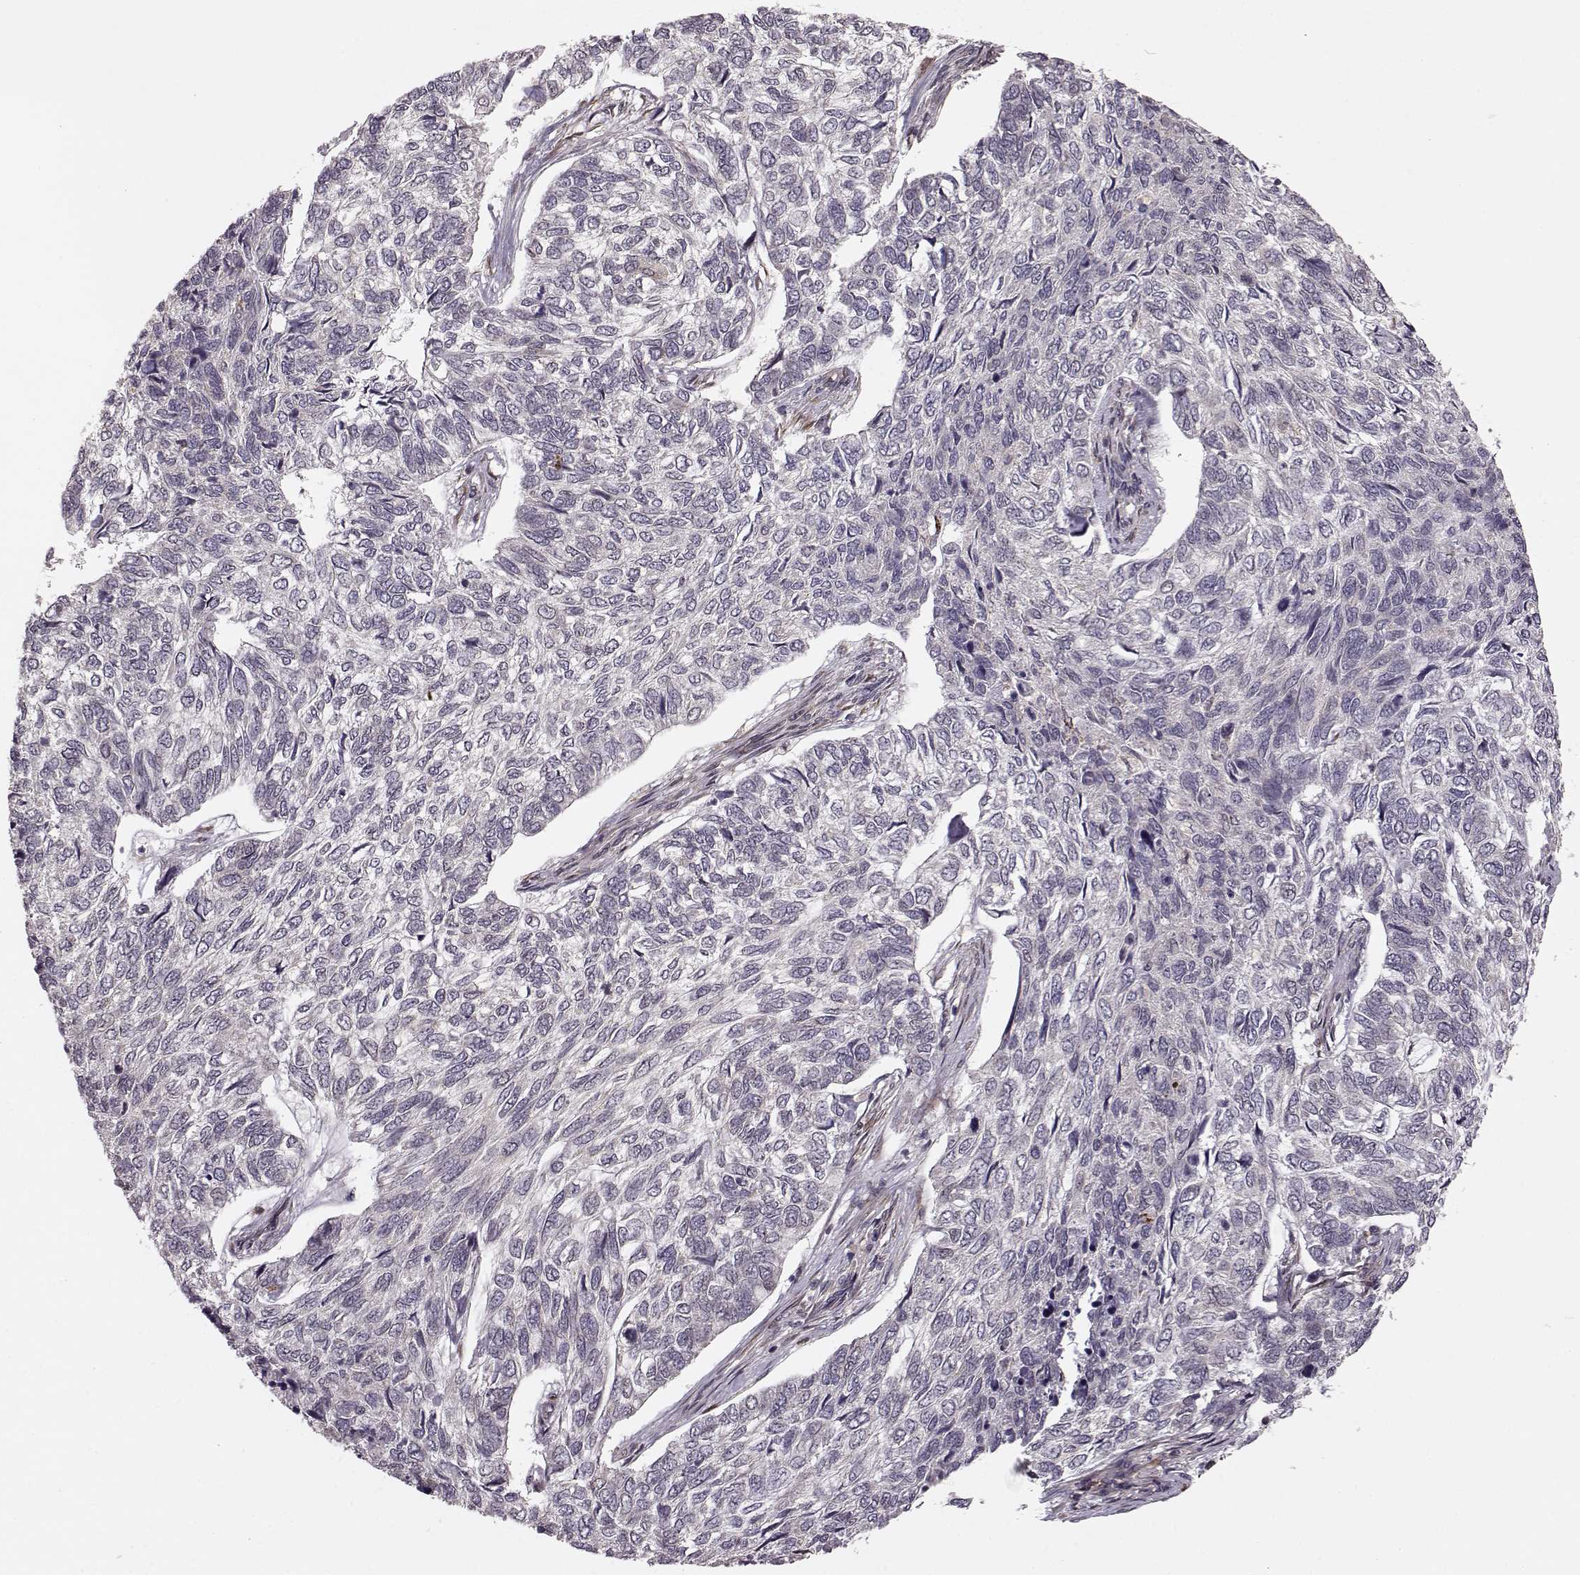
{"staining": {"intensity": "negative", "quantity": "none", "location": "none"}, "tissue": "skin cancer", "cell_type": "Tumor cells", "image_type": "cancer", "snomed": [{"axis": "morphology", "description": "Basal cell carcinoma"}, {"axis": "topography", "description": "Skin"}], "caption": "Image shows no significant protein staining in tumor cells of basal cell carcinoma (skin).", "gene": "YIPF5", "patient": {"sex": "female", "age": 65}}